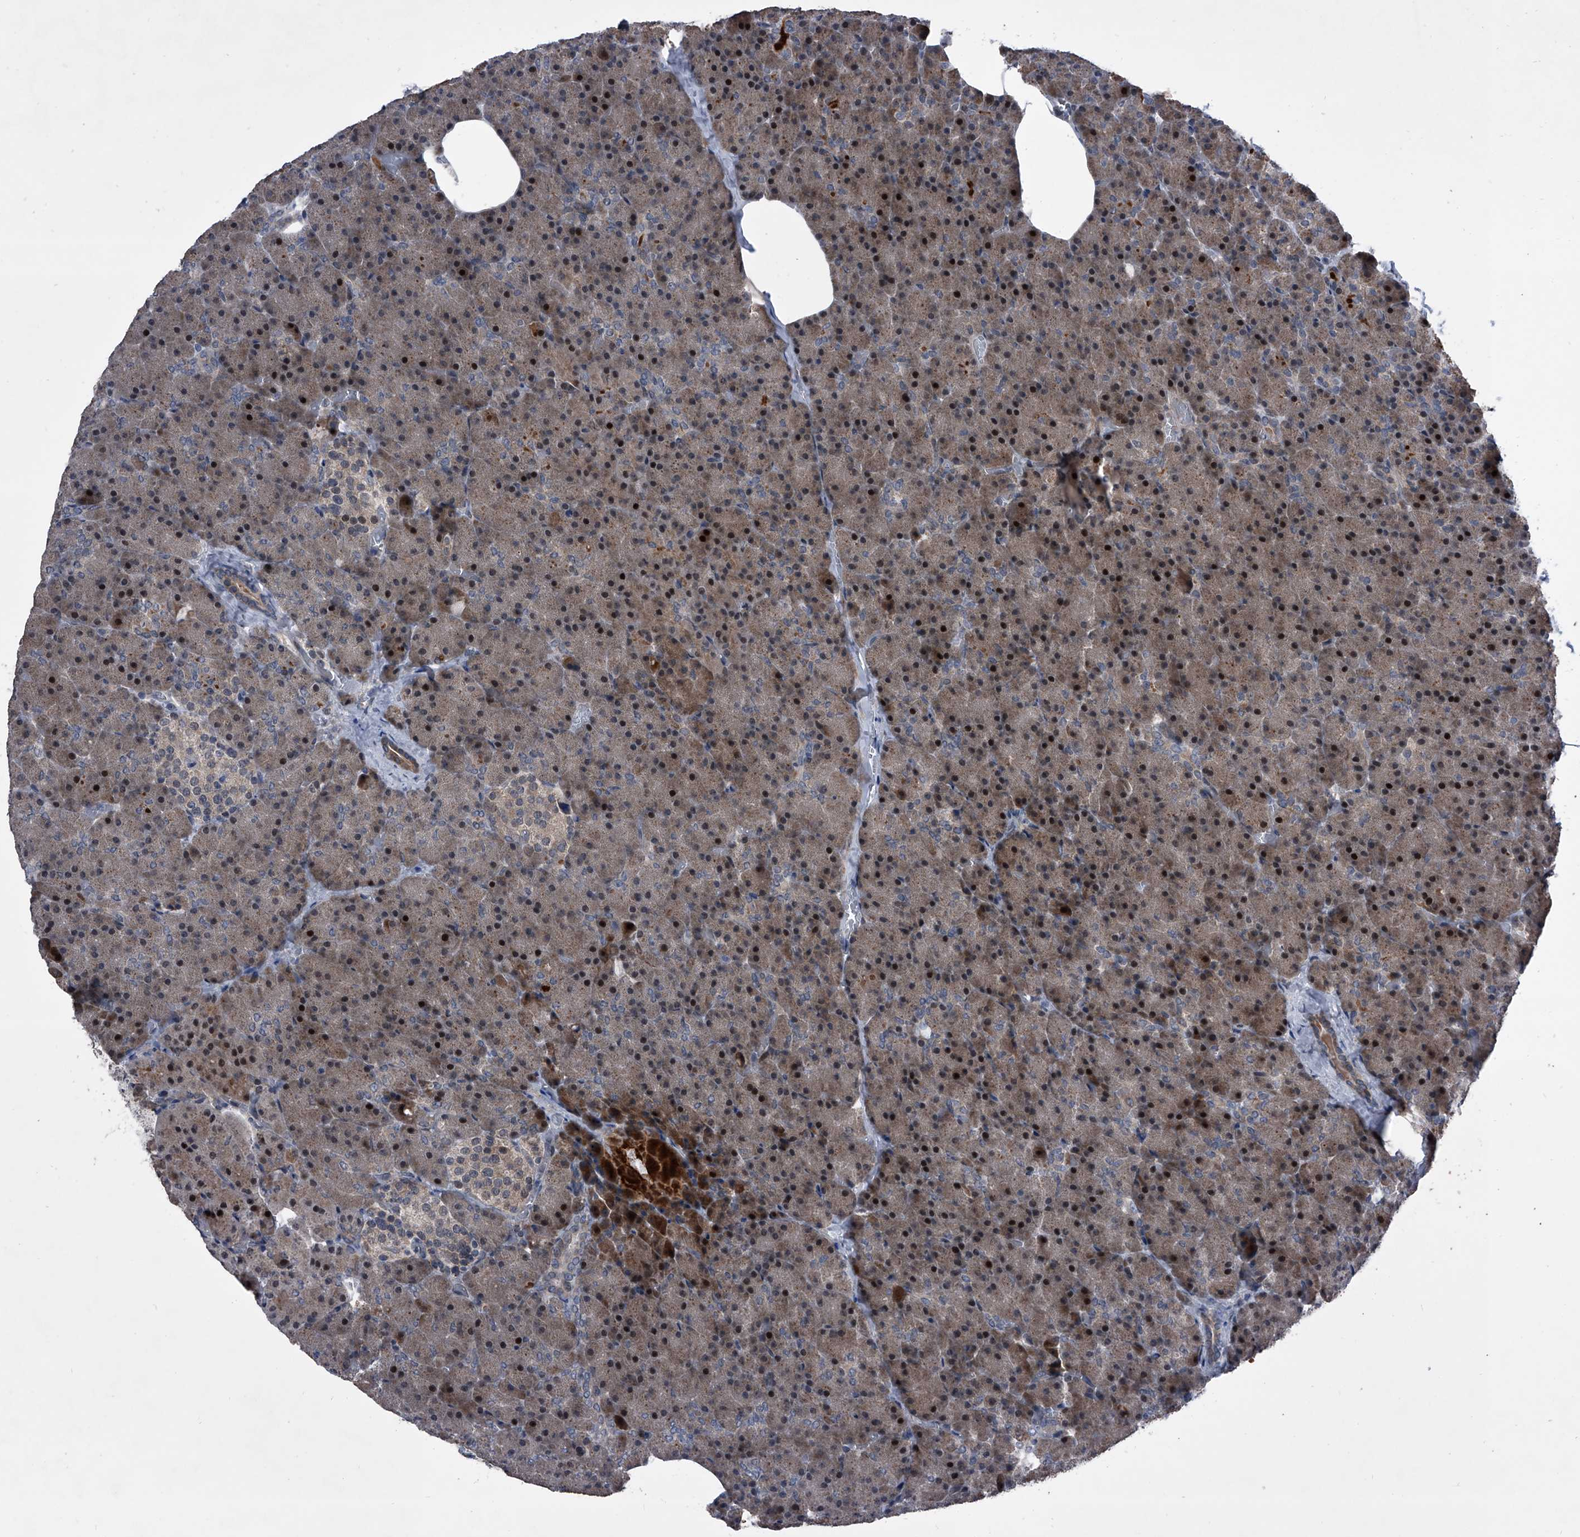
{"staining": {"intensity": "weak", "quantity": "25%-75%", "location": "cytoplasmic/membranous"}, "tissue": "pancreas", "cell_type": "Exocrine glandular cells", "image_type": "normal", "snomed": [{"axis": "morphology", "description": "Normal tissue, NOS"}, {"axis": "morphology", "description": "Carcinoid, malignant, NOS"}, {"axis": "topography", "description": "Pancreas"}], "caption": "Immunohistochemistry (IHC) (DAB (3,3'-diaminobenzidine)) staining of normal human pancreas shows weak cytoplasmic/membranous protein expression in about 25%-75% of exocrine glandular cells.", "gene": "ELK4", "patient": {"sex": "female", "age": 35}}